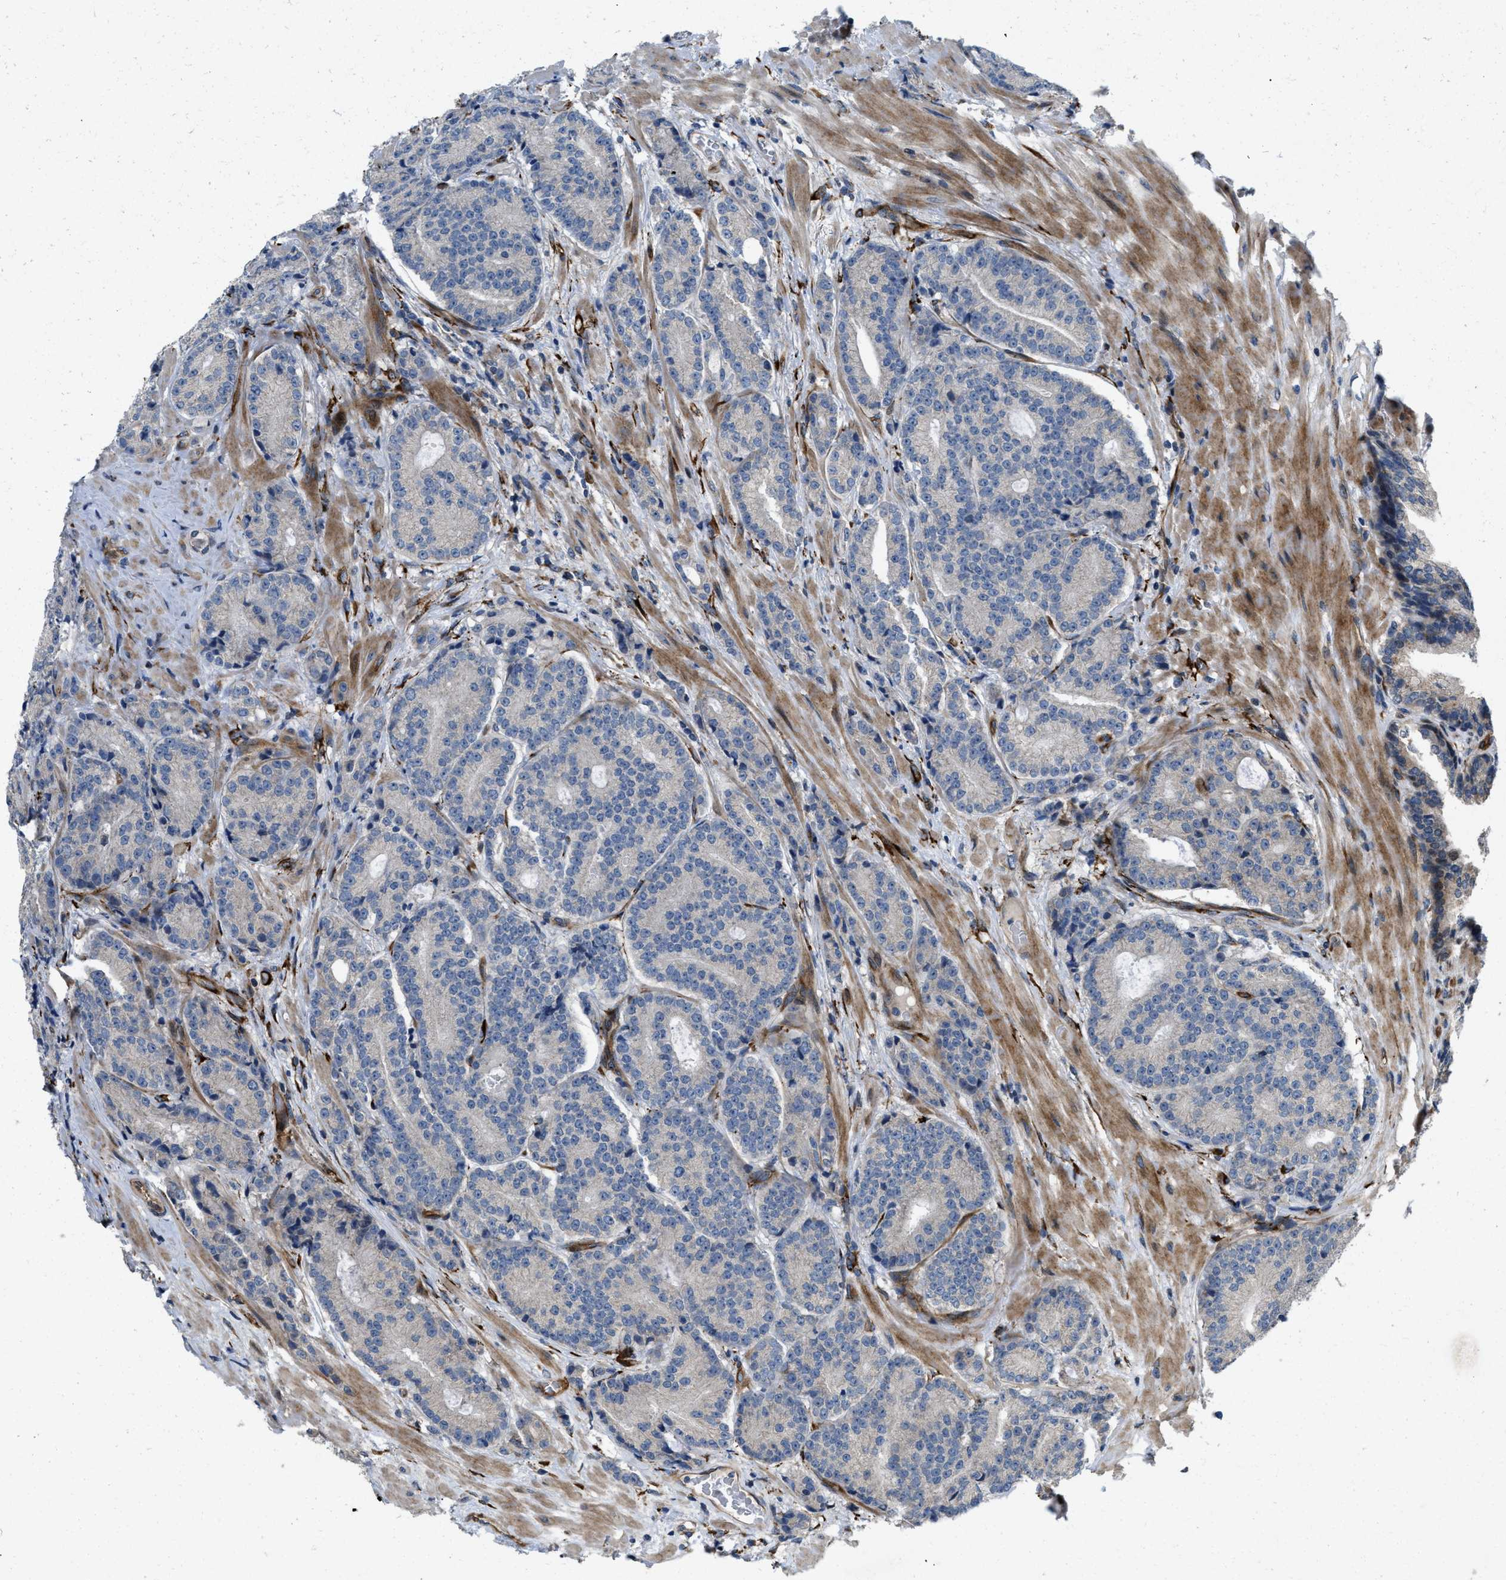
{"staining": {"intensity": "negative", "quantity": "none", "location": "none"}, "tissue": "prostate cancer", "cell_type": "Tumor cells", "image_type": "cancer", "snomed": [{"axis": "morphology", "description": "Adenocarcinoma, High grade"}, {"axis": "topography", "description": "Prostate"}], "caption": "A high-resolution photomicrograph shows IHC staining of high-grade adenocarcinoma (prostate), which demonstrates no significant staining in tumor cells.", "gene": "HSPA12B", "patient": {"sex": "male", "age": 61}}